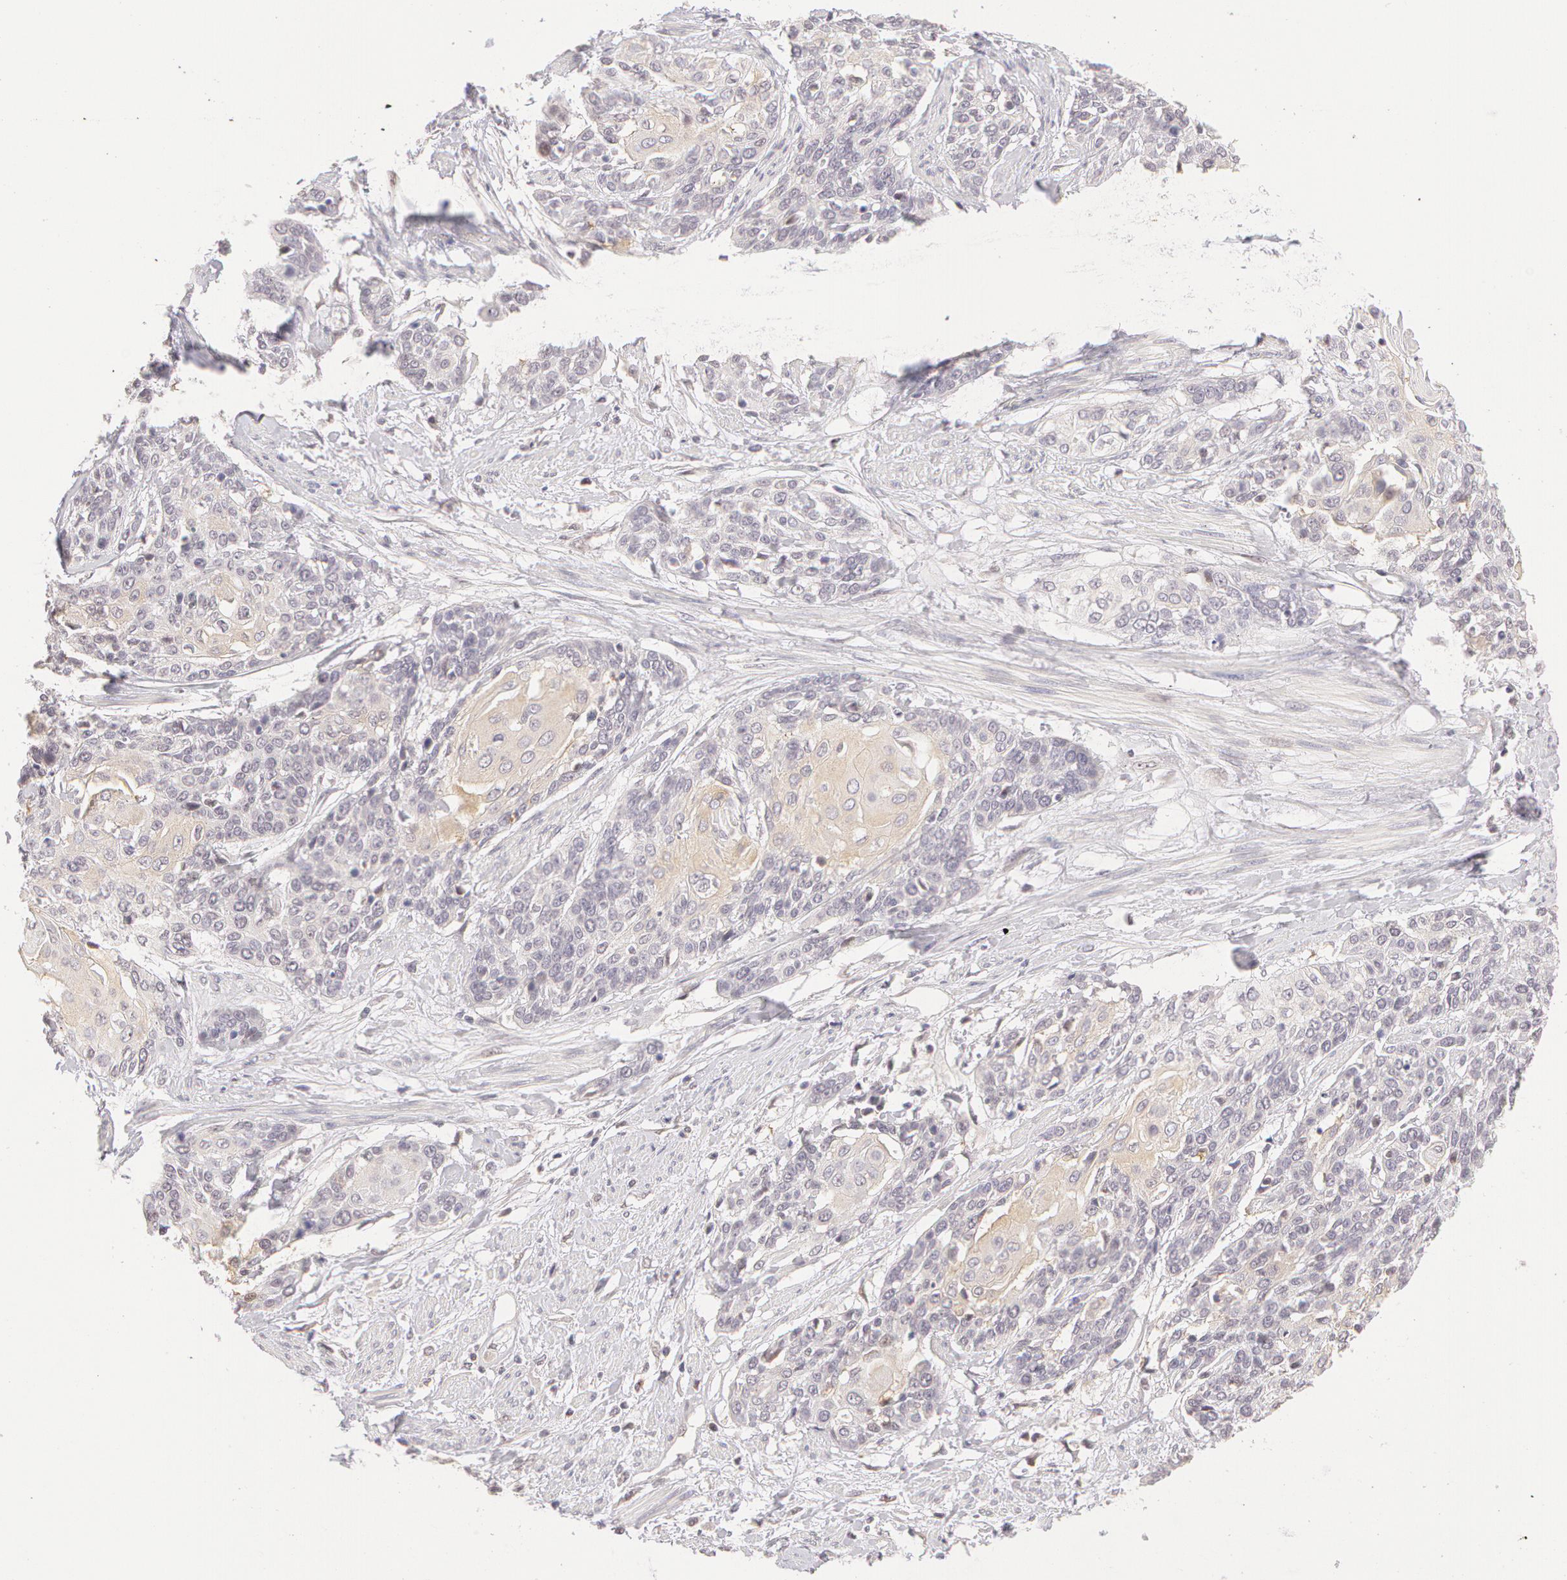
{"staining": {"intensity": "negative", "quantity": "none", "location": "none"}, "tissue": "cervical cancer", "cell_type": "Tumor cells", "image_type": "cancer", "snomed": [{"axis": "morphology", "description": "Squamous cell carcinoma, NOS"}, {"axis": "topography", "description": "Cervix"}], "caption": "This is an immunohistochemistry histopathology image of human cervical cancer. There is no staining in tumor cells.", "gene": "ZNF597", "patient": {"sex": "female", "age": 57}}